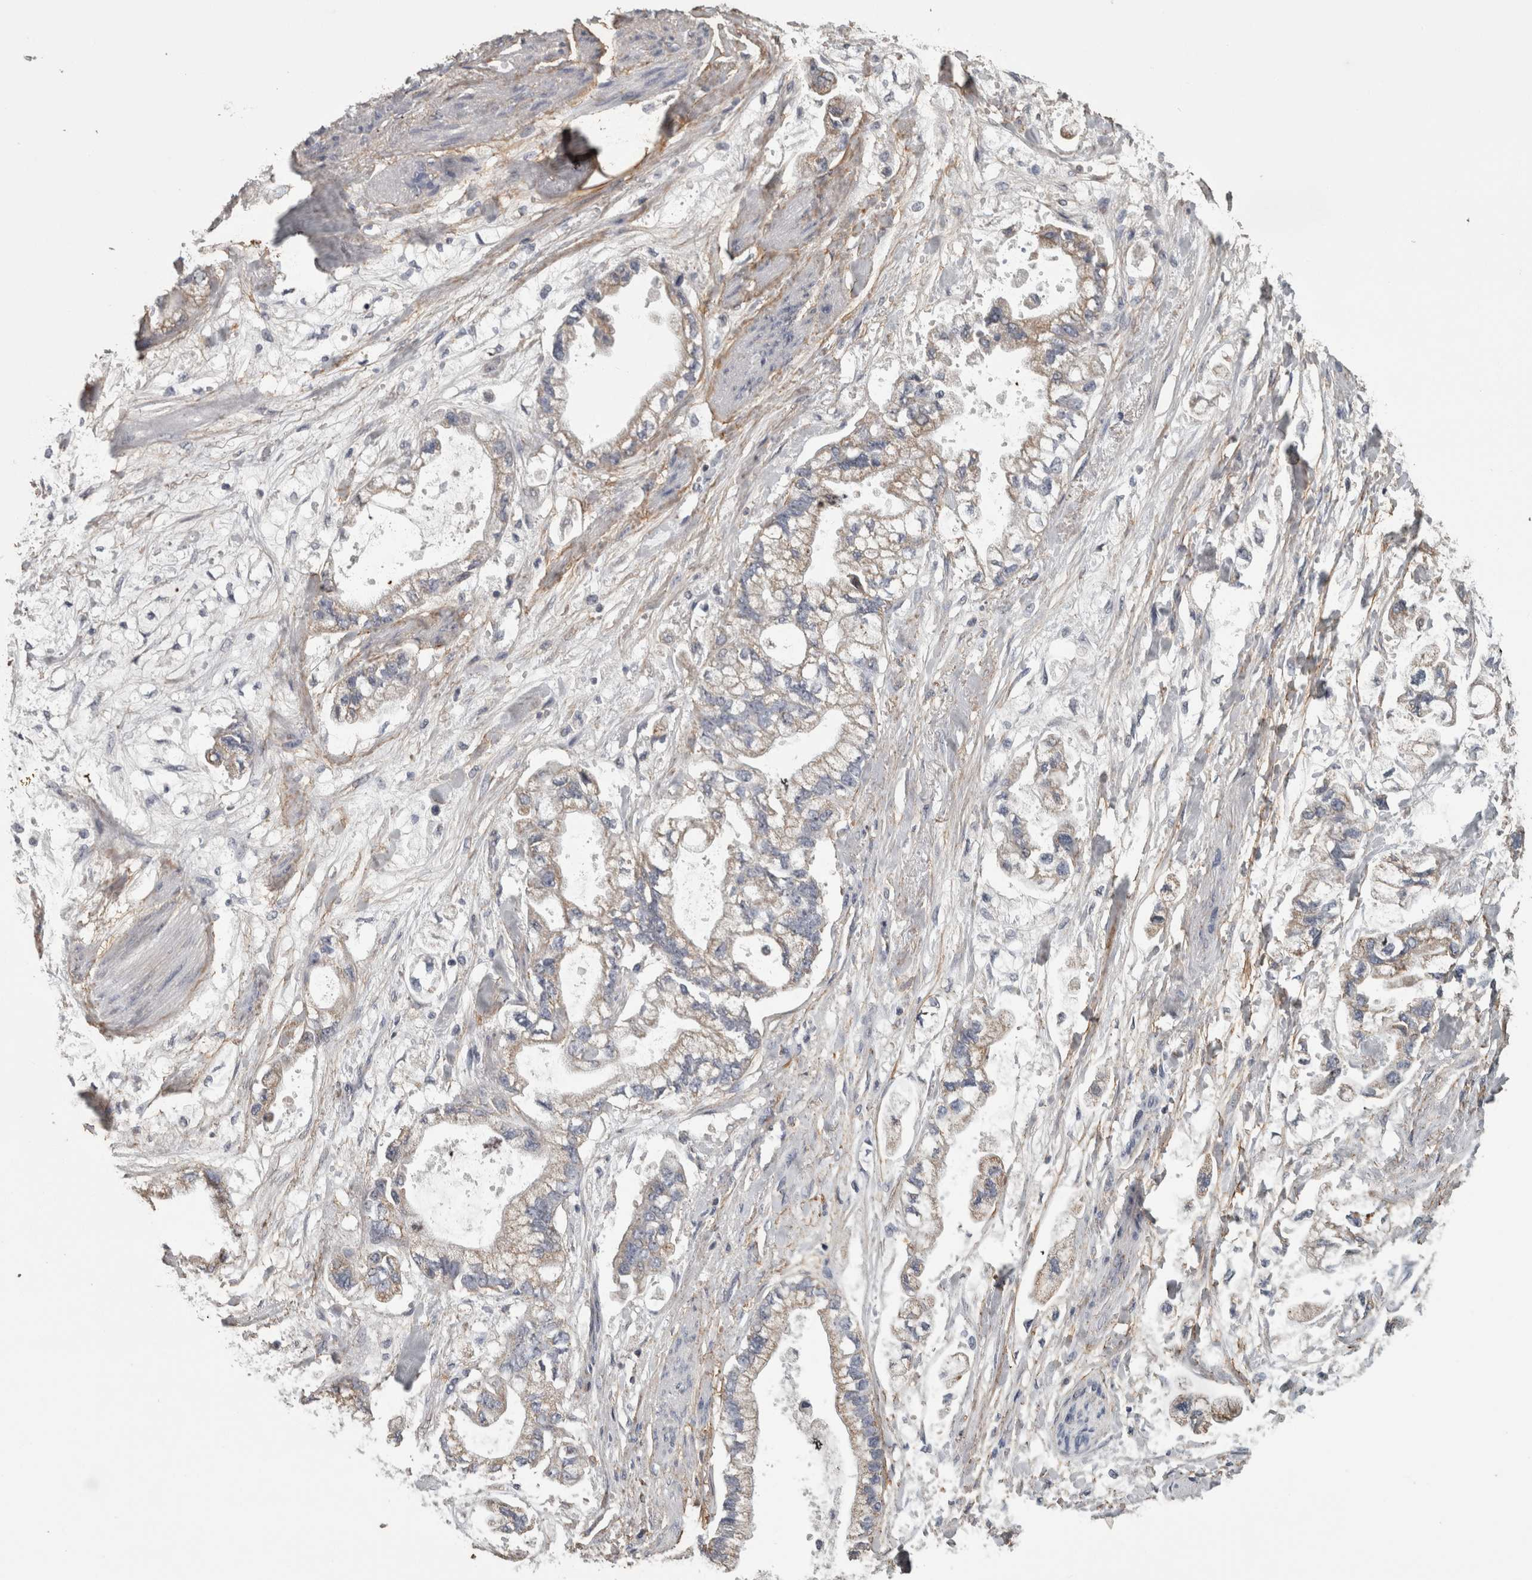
{"staining": {"intensity": "weak", "quantity": ">75%", "location": "cytoplasmic/membranous"}, "tissue": "stomach cancer", "cell_type": "Tumor cells", "image_type": "cancer", "snomed": [{"axis": "morphology", "description": "Normal tissue, NOS"}, {"axis": "morphology", "description": "Adenocarcinoma, NOS"}, {"axis": "topography", "description": "Stomach"}], "caption": "Tumor cells demonstrate low levels of weak cytoplasmic/membranous expression in about >75% of cells in human stomach adenocarcinoma.", "gene": "FRK", "patient": {"sex": "male", "age": 62}}